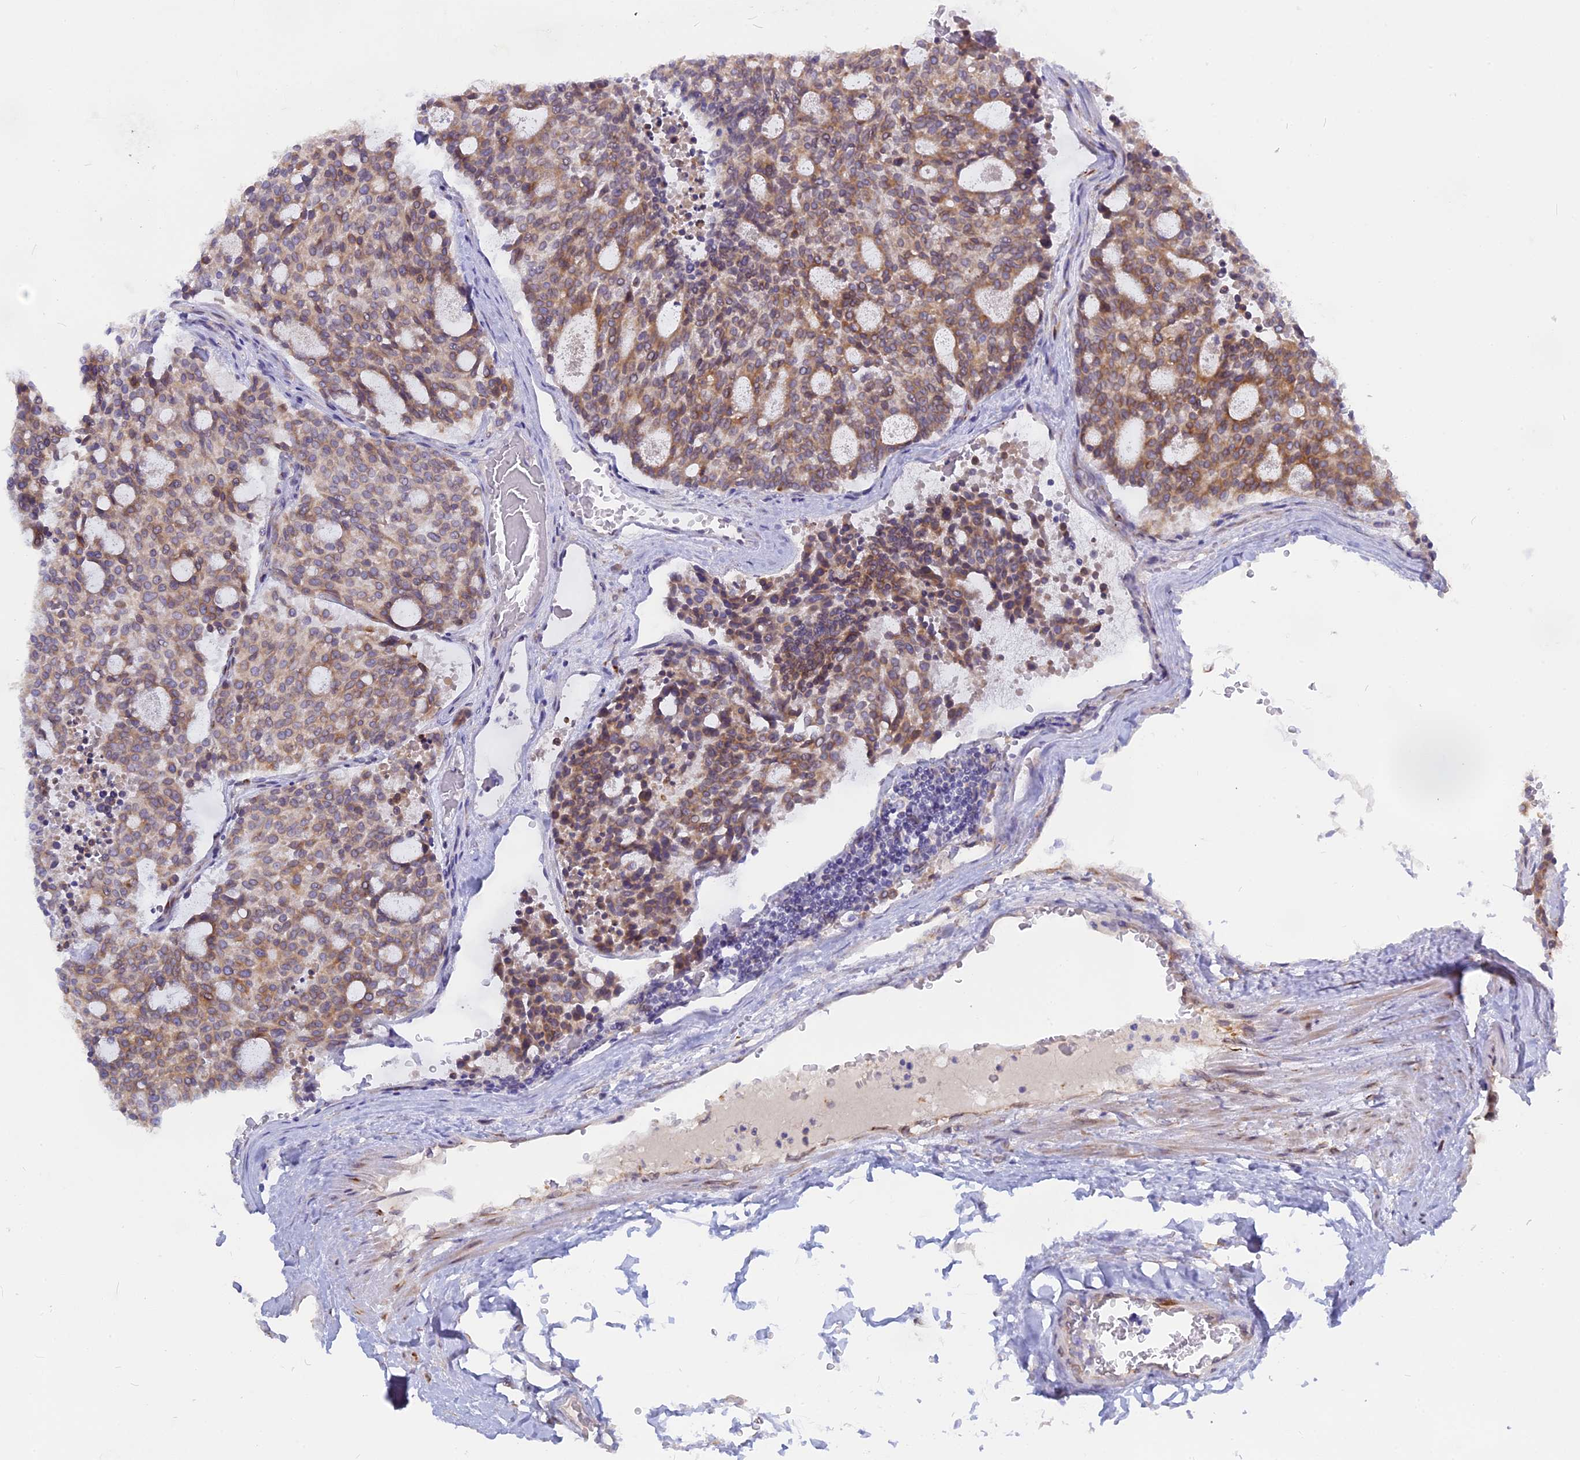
{"staining": {"intensity": "moderate", "quantity": "25%-75%", "location": "cytoplasmic/membranous"}, "tissue": "carcinoid", "cell_type": "Tumor cells", "image_type": "cancer", "snomed": [{"axis": "morphology", "description": "Carcinoid, malignant, NOS"}, {"axis": "topography", "description": "Pancreas"}], "caption": "Immunohistochemical staining of human carcinoid displays medium levels of moderate cytoplasmic/membranous protein staining in approximately 25%-75% of tumor cells.", "gene": "TLCD1", "patient": {"sex": "female", "age": 54}}